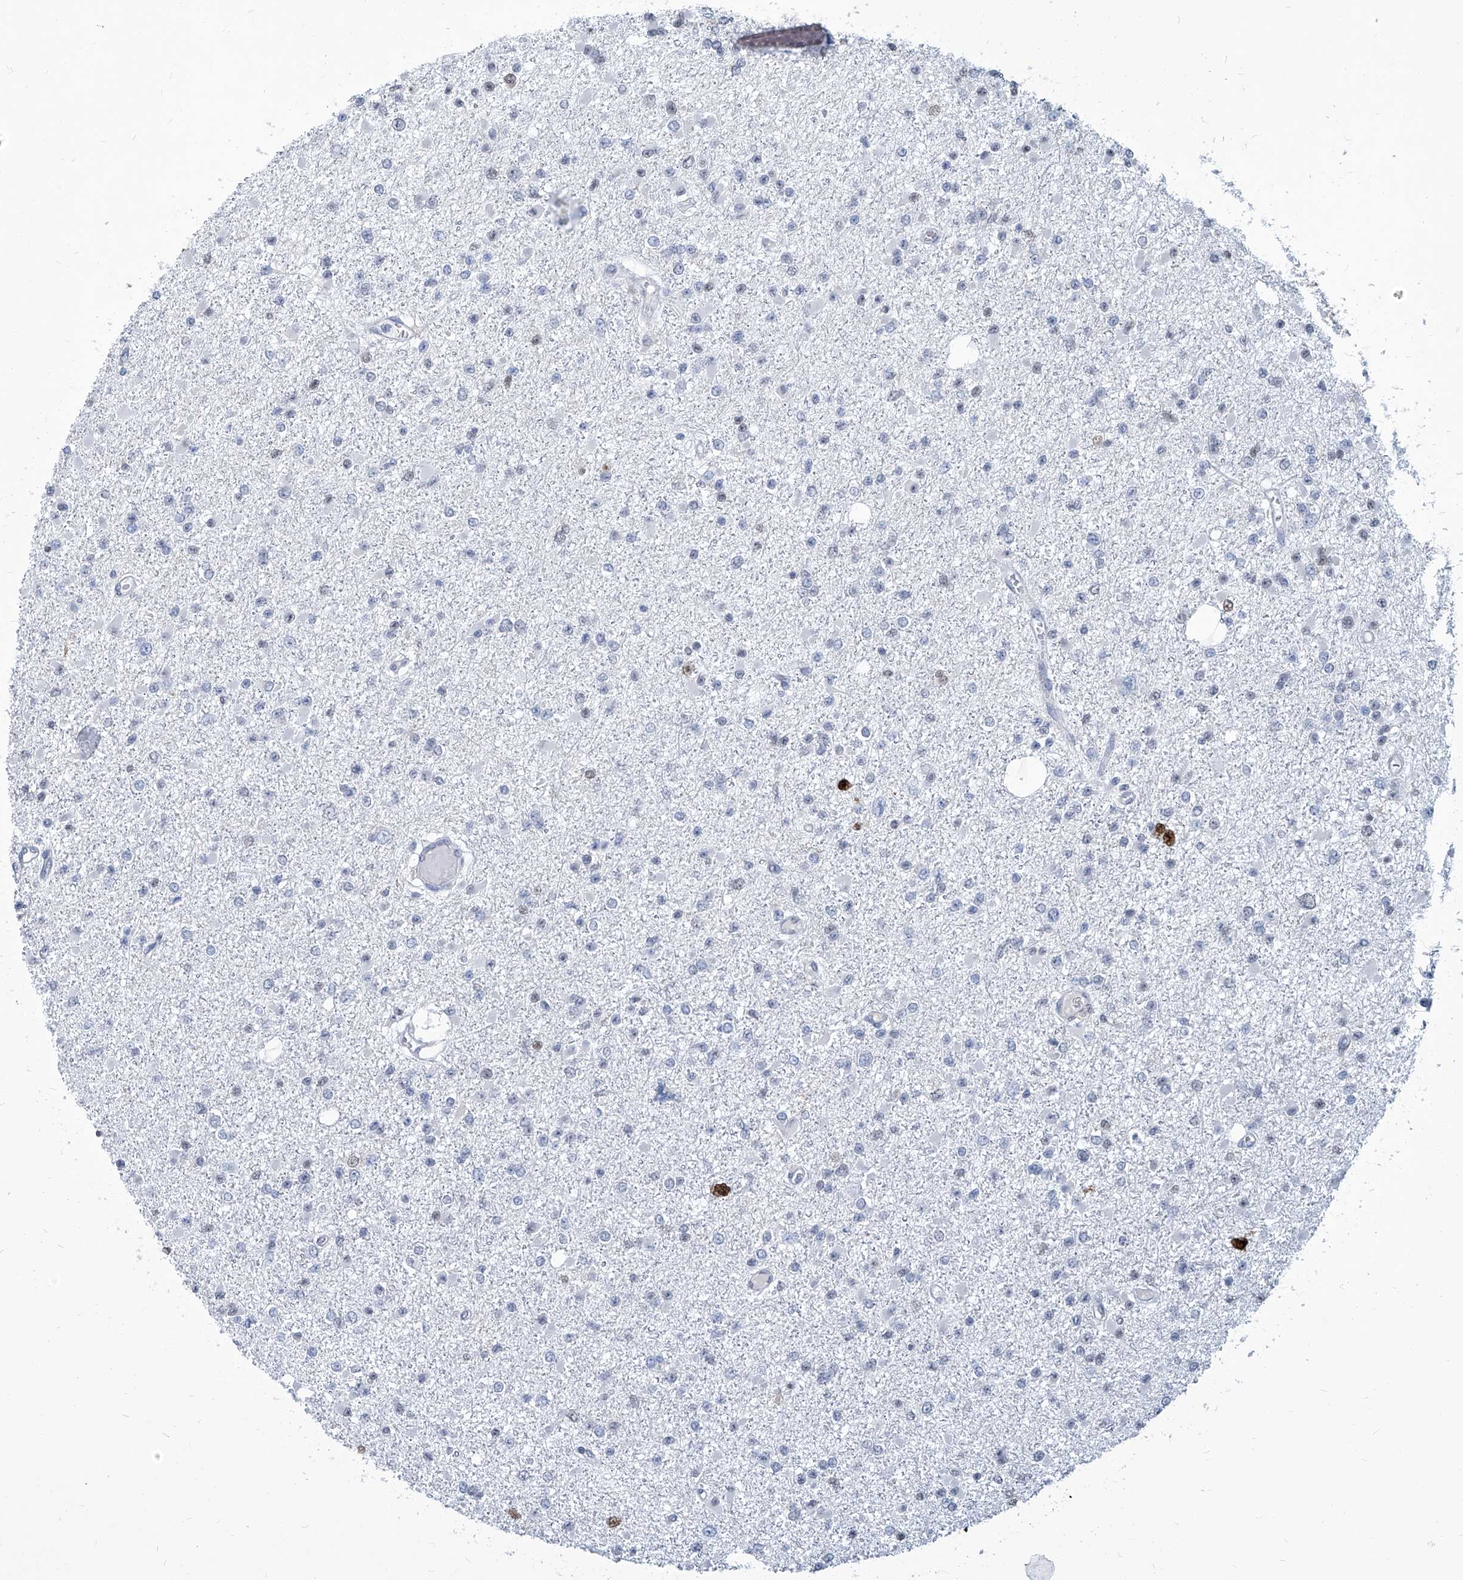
{"staining": {"intensity": "negative", "quantity": "none", "location": "none"}, "tissue": "glioma", "cell_type": "Tumor cells", "image_type": "cancer", "snomed": [{"axis": "morphology", "description": "Glioma, malignant, Low grade"}, {"axis": "topography", "description": "Brain"}], "caption": "Histopathology image shows no significant protein expression in tumor cells of glioma. The staining was performed using DAB (3,3'-diaminobenzidine) to visualize the protein expression in brown, while the nuclei were stained in blue with hematoxylin (Magnification: 20x).", "gene": "PCNA", "patient": {"sex": "female", "age": 22}}